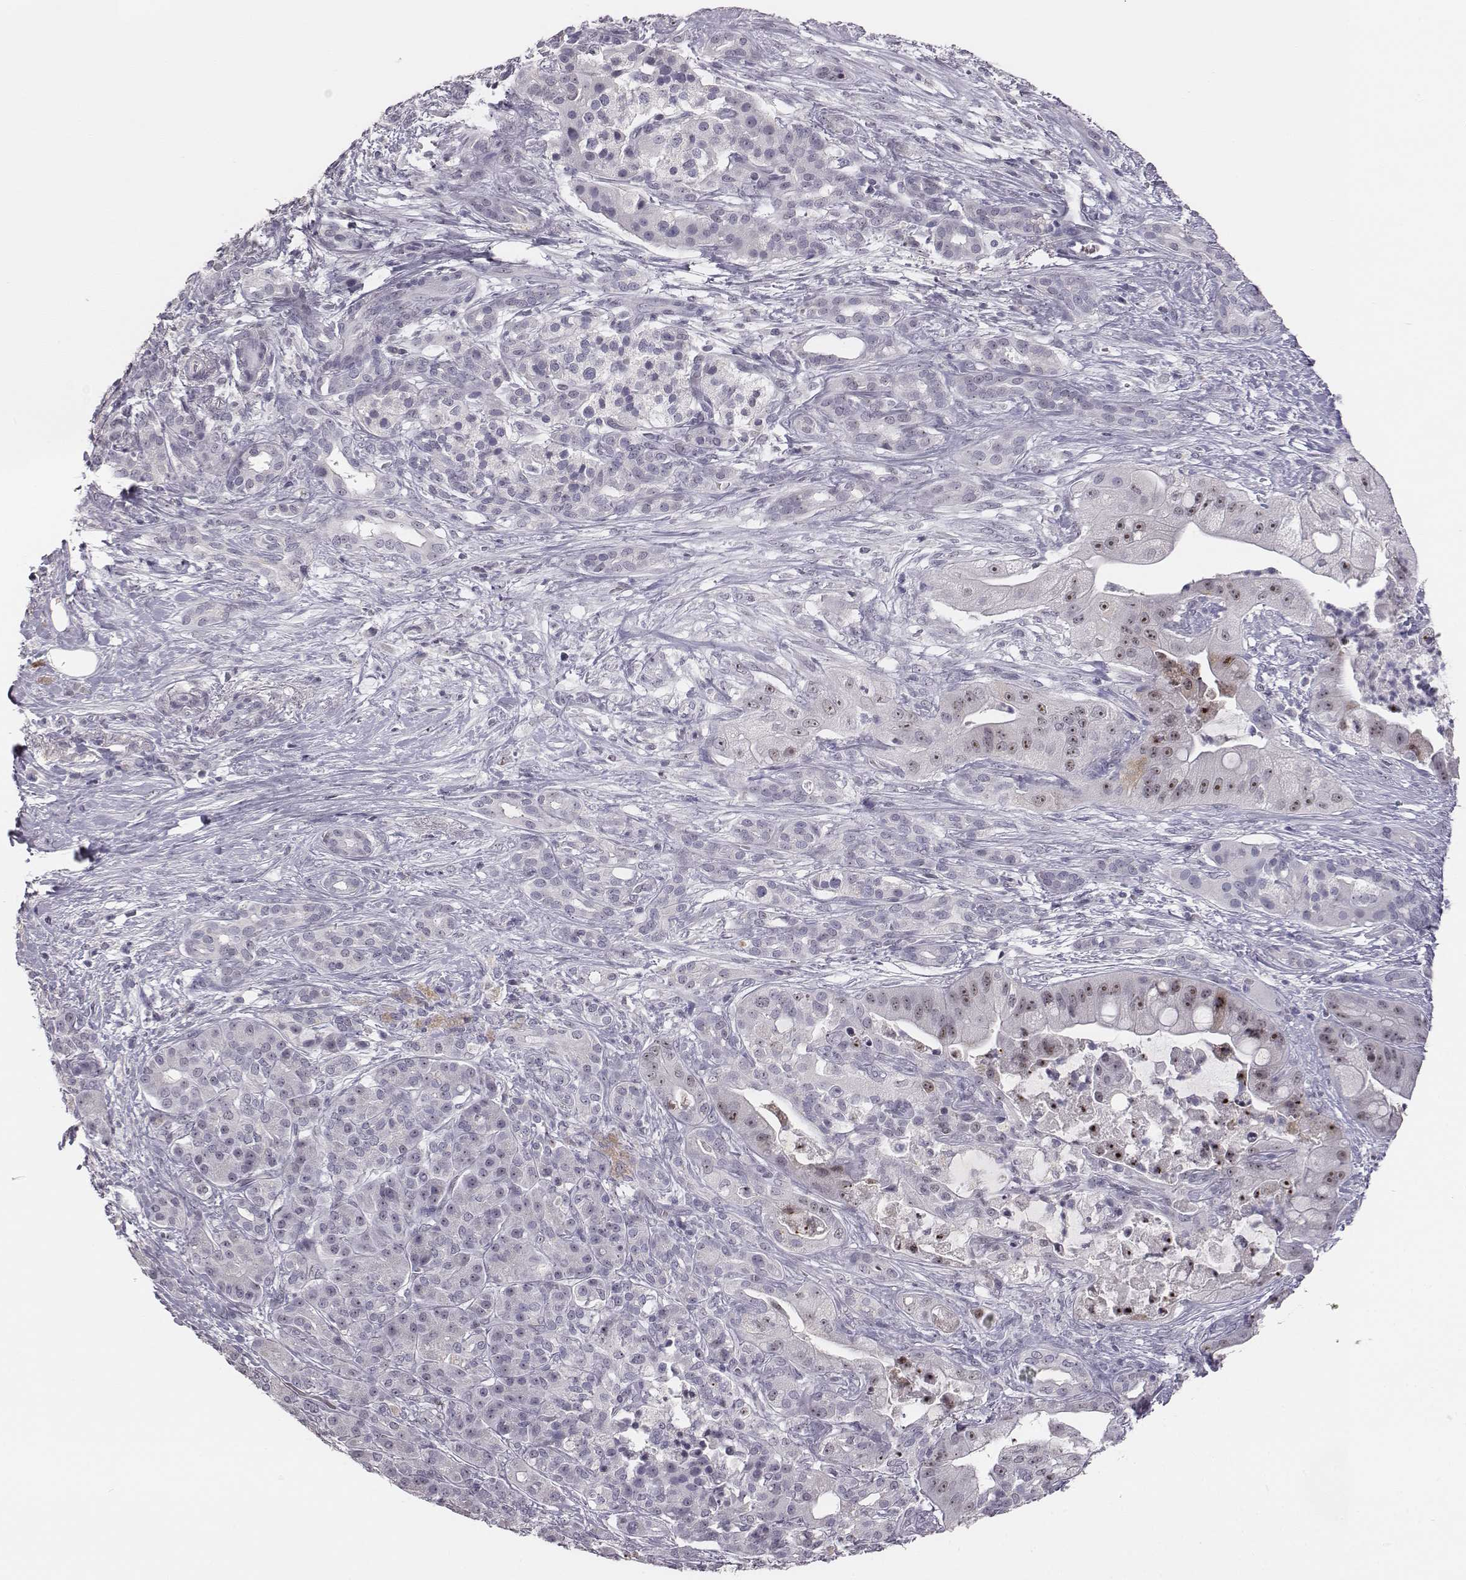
{"staining": {"intensity": "moderate", "quantity": "<25%", "location": "nuclear"}, "tissue": "pancreatic cancer", "cell_type": "Tumor cells", "image_type": "cancer", "snomed": [{"axis": "morphology", "description": "Normal tissue, NOS"}, {"axis": "morphology", "description": "Inflammation, NOS"}, {"axis": "morphology", "description": "Adenocarcinoma, NOS"}, {"axis": "topography", "description": "Pancreas"}], "caption": "A high-resolution image shows immunohistochemistry (IHC) staining of pancreatic adenocarcinoma, which reveals moderate nuclear staining in about <25% of tumor cells.", "gene": "NIFK", "patient": {"sex": "male", "age": 57}}